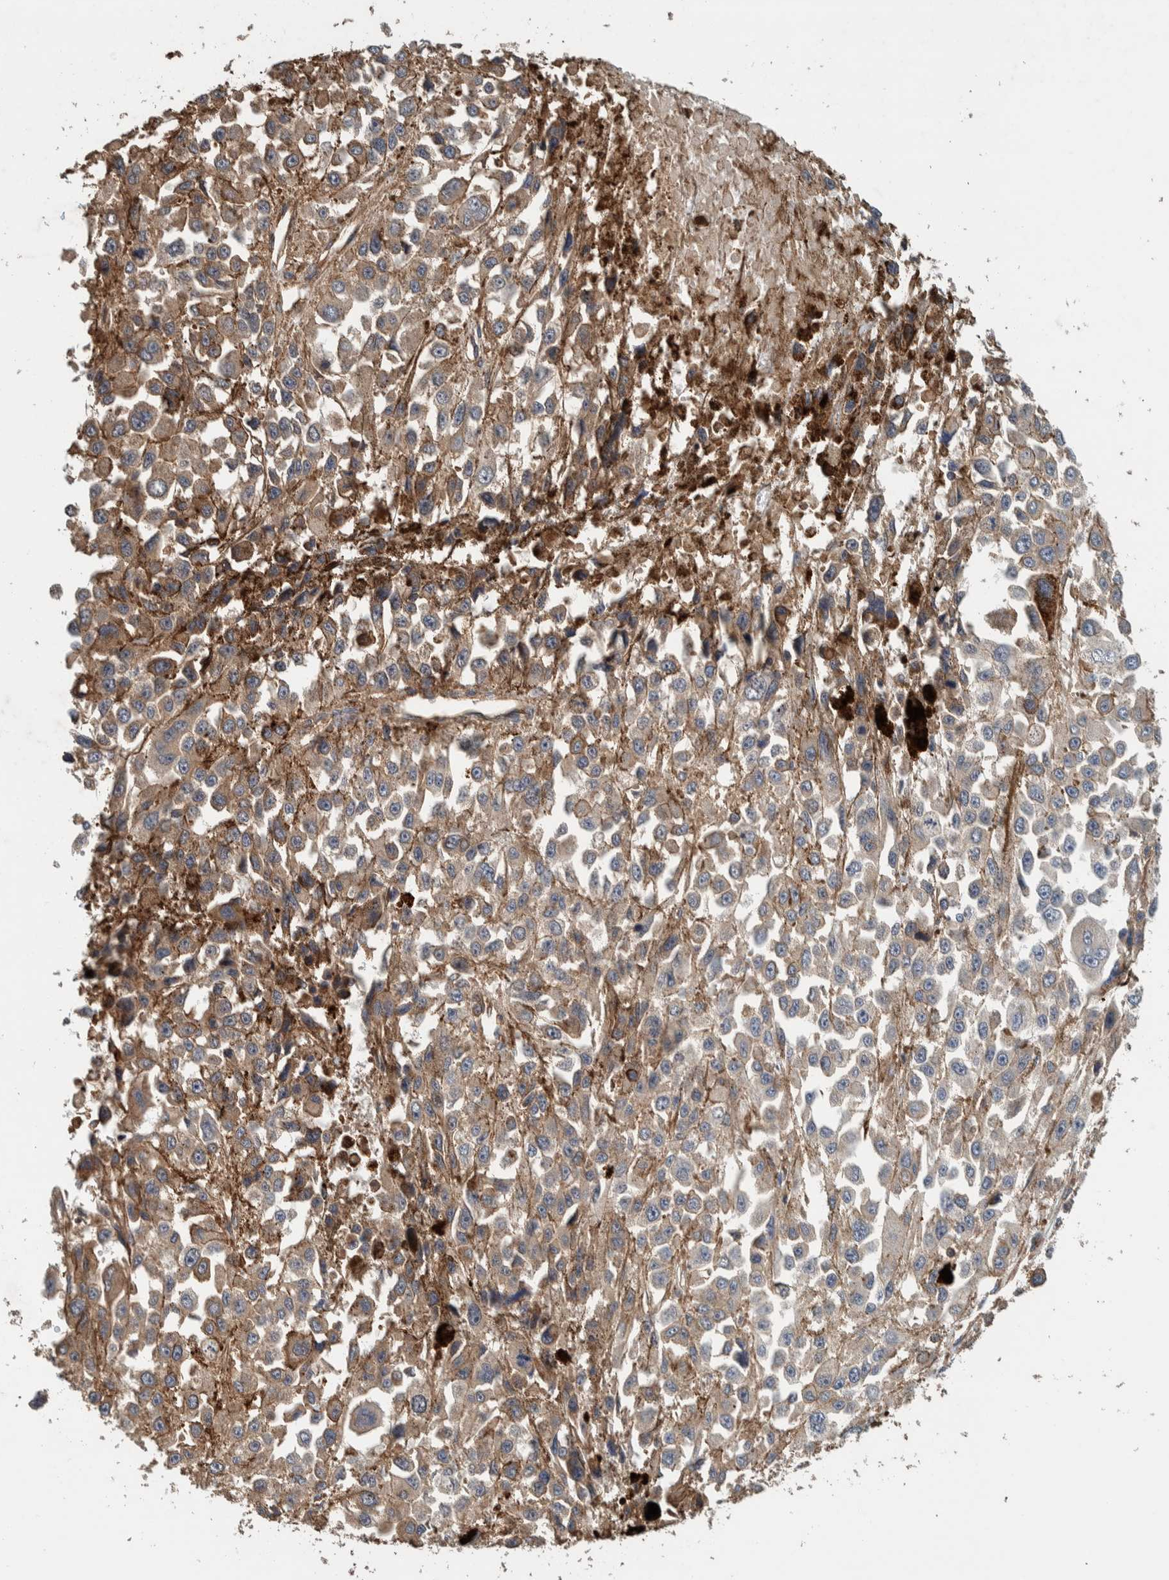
{"staining": {"intensity": "weak", "quantity": ">75%", "location": "cytoplasmic/membranous"}, "tissue": "melanoma", "cell_type": "Tumor cells", "image_type": "cancer", "snomed": [{"axis": "morphology", "description": "Malignant melanoma, Metastatic site"}, {"axis": "topography", "description": "Lymph node"}], "caption": "IHC micrograph of neoplastic tissue: malignant melanoma (metastatic site) stained using immunohistochemistry shows low levels of weak protein expression localized specifically in the cytoplasmic/membranous of tumor cells, appearing as a cytoplasmic/membranous brown color.", "gene": "PLA2G3", "patient": {"sex": "male", "age": 59}}